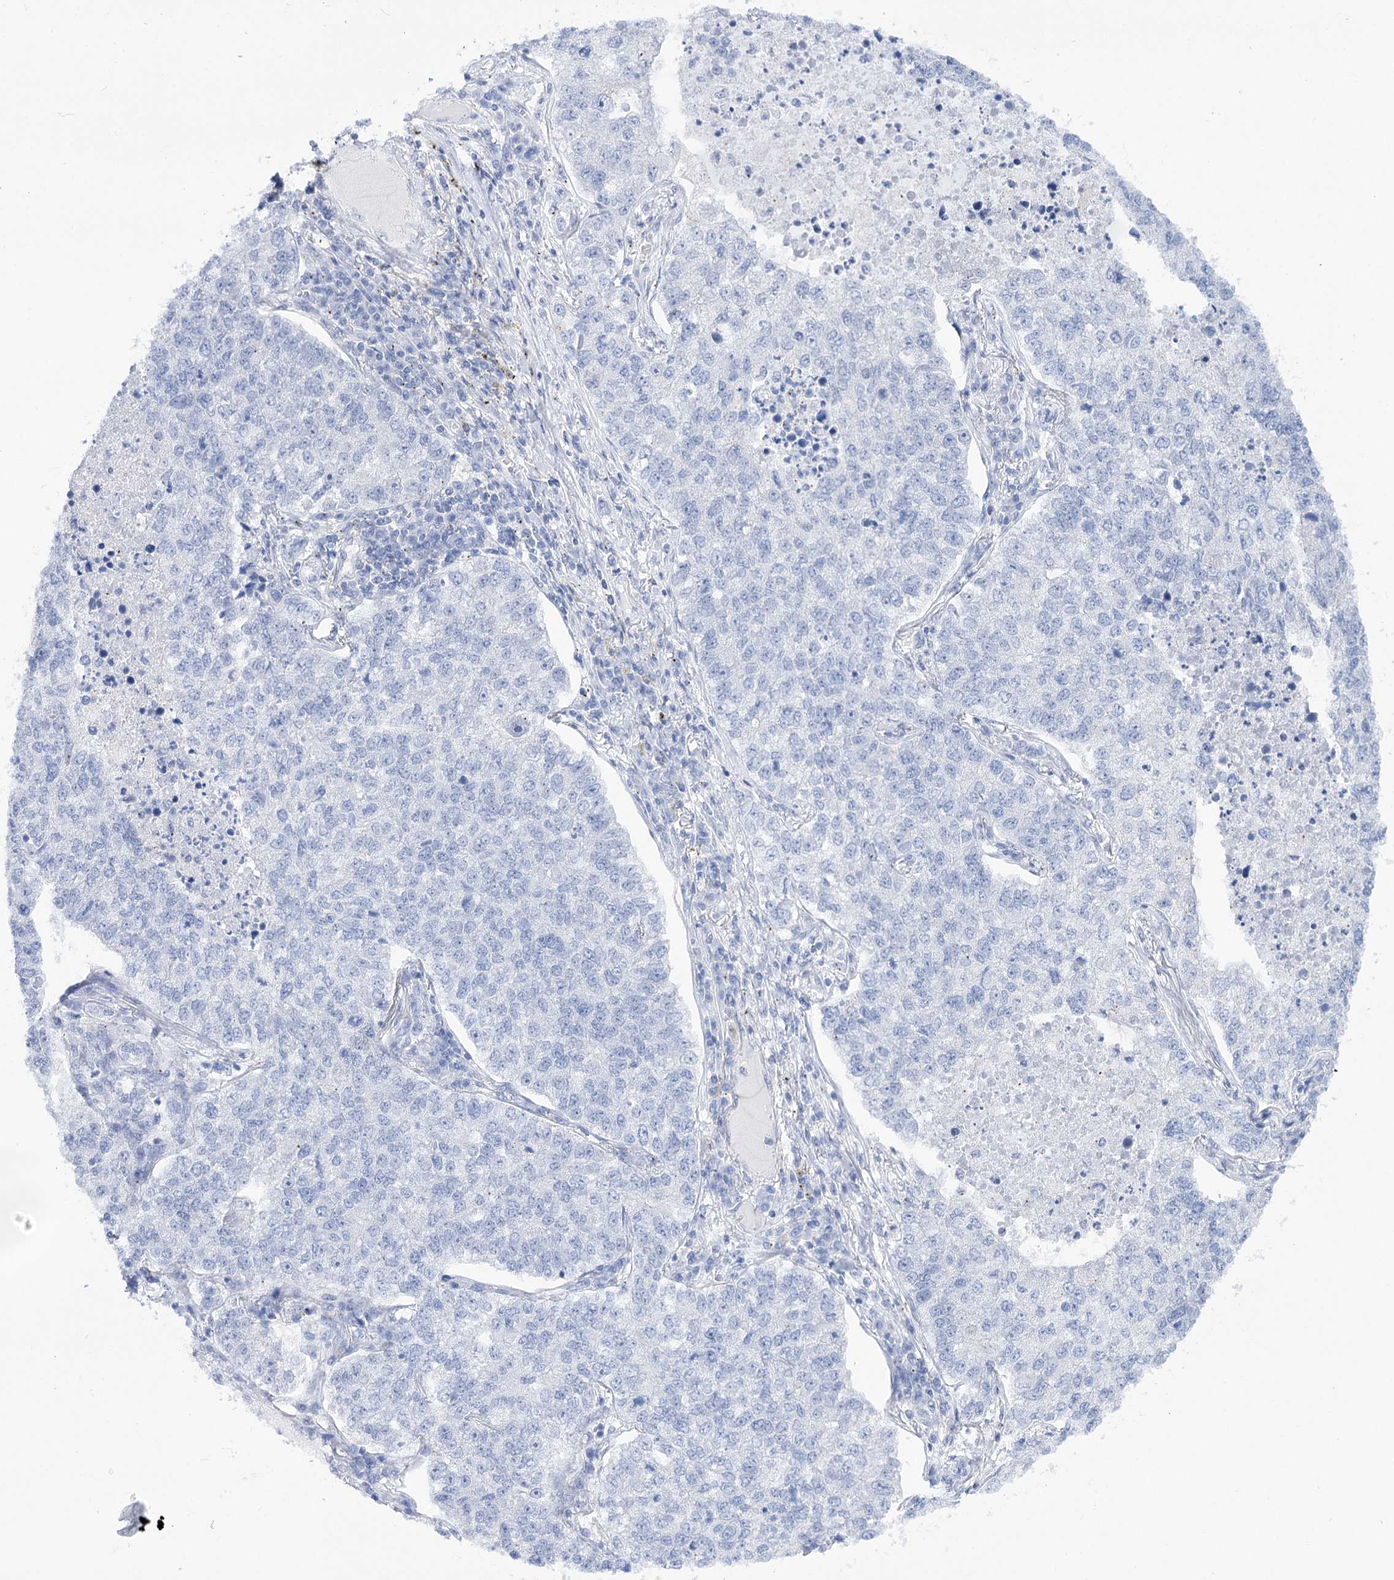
{"staining": {"intensity": "negative", "quantity": "none", "location": "none"}, "tissue": "lung cancer", "cell_type": "Tumor cells", "image_type": "cancer", "snomed": [{"axis": "morphology", "description": "Adenocarcinoma, NOS"}, {"axis": "topography", "description": "Lung"}], "caption": "An image of human lung cancer (adenocarcinoma) is negative for staining in tumor cells.", "gene": "ATP10B", "patient": {"sex": "male", "age": 49}}